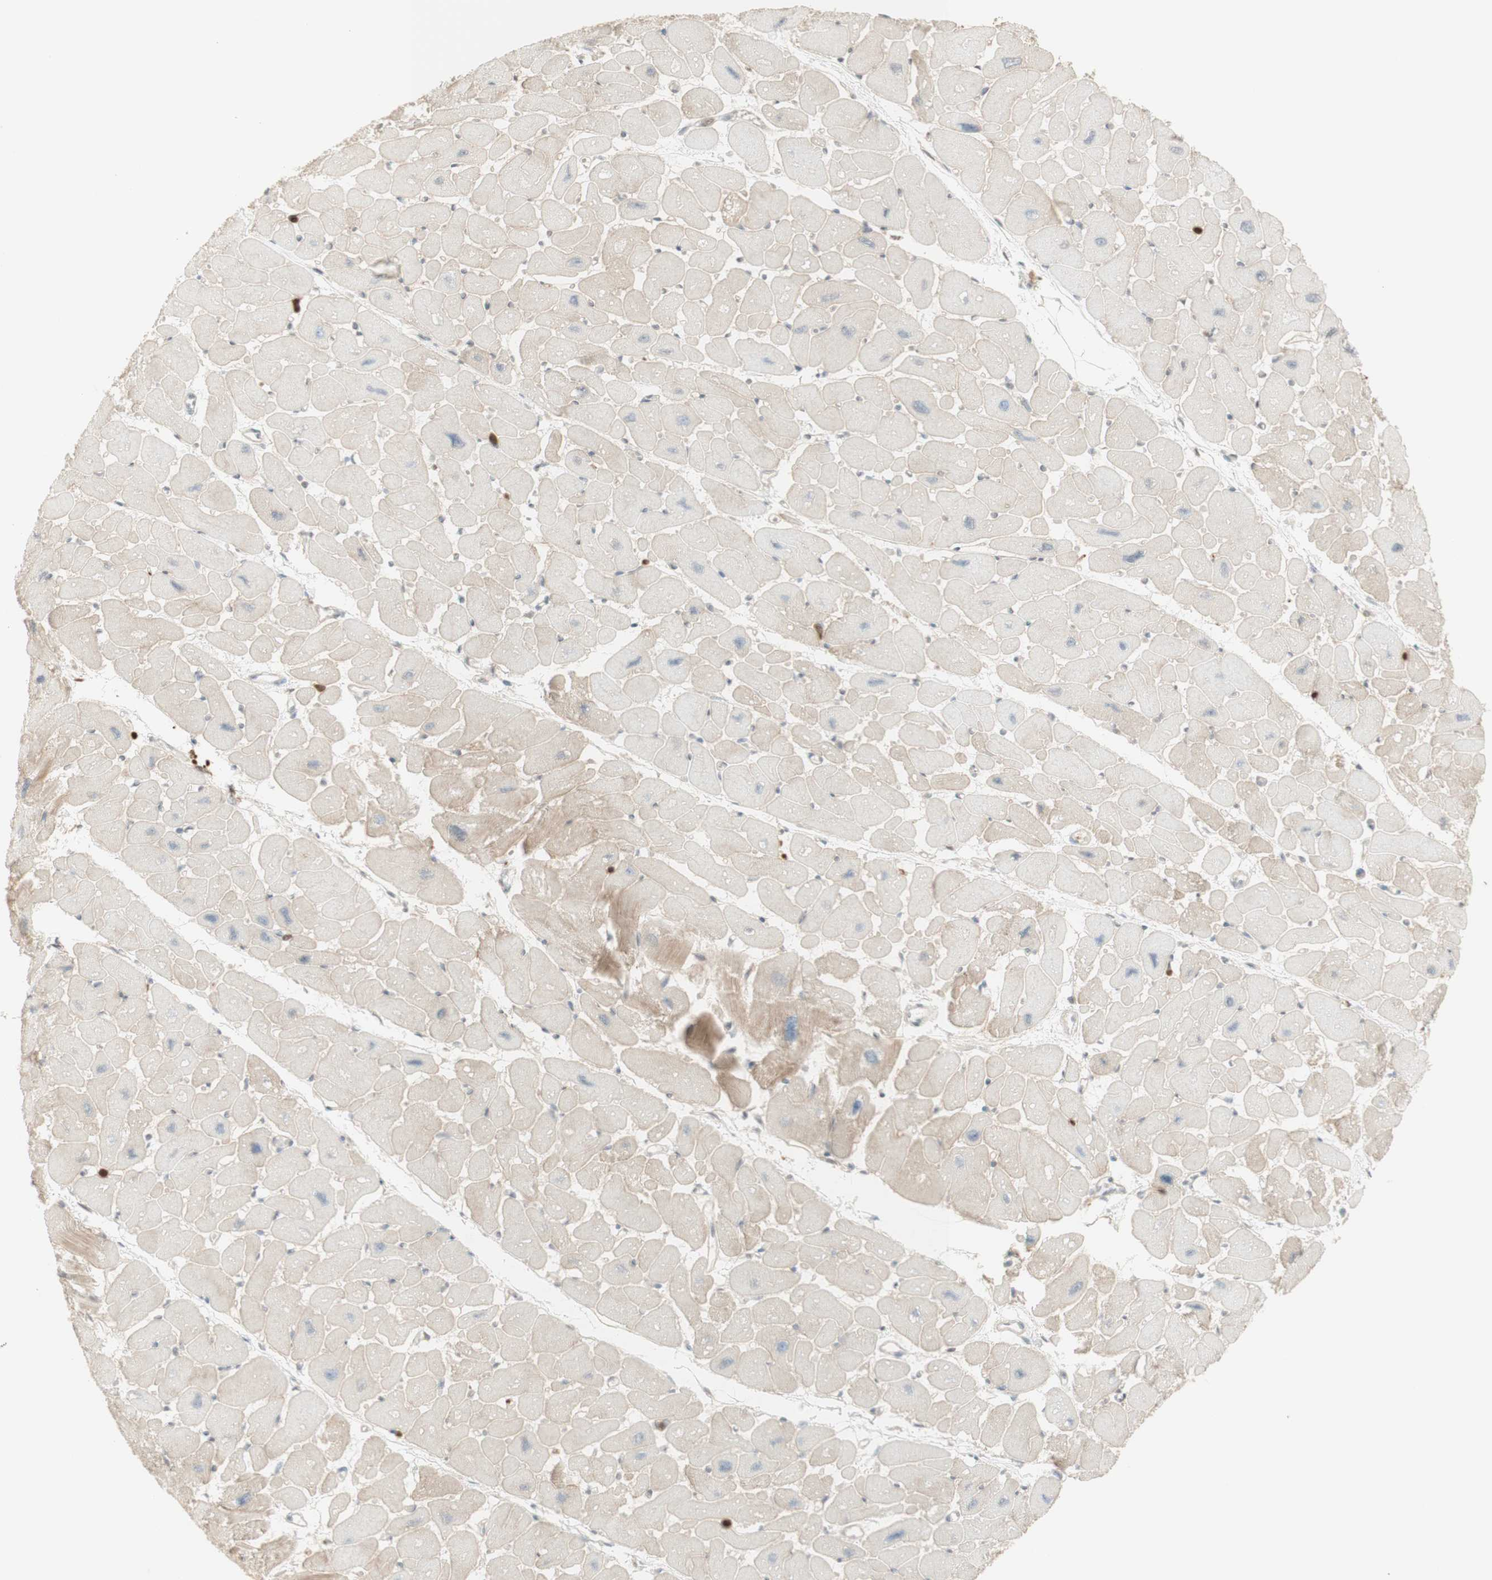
{"staining": {"intensity": "weak", "quantity": "25%-75%", "location": "cytoplasmic/membranous"}, "tissue": "heart muscle", "cell_type": "Cardiomyocytes", "image_type": "normal", "snomed": [{"axis": "morphology", "description": "Normal tissue, NOS"}, {"axis": "topography", "description": "Heart"}], "caption": "The histopathology image exhibits staining of normal heart muscle, revealing weak cytoplasmic/membranous protein positivity (brown color) within cardiomyocytes.", "gene": "NID1", "patient": {"sex": "female", "age": 54}}